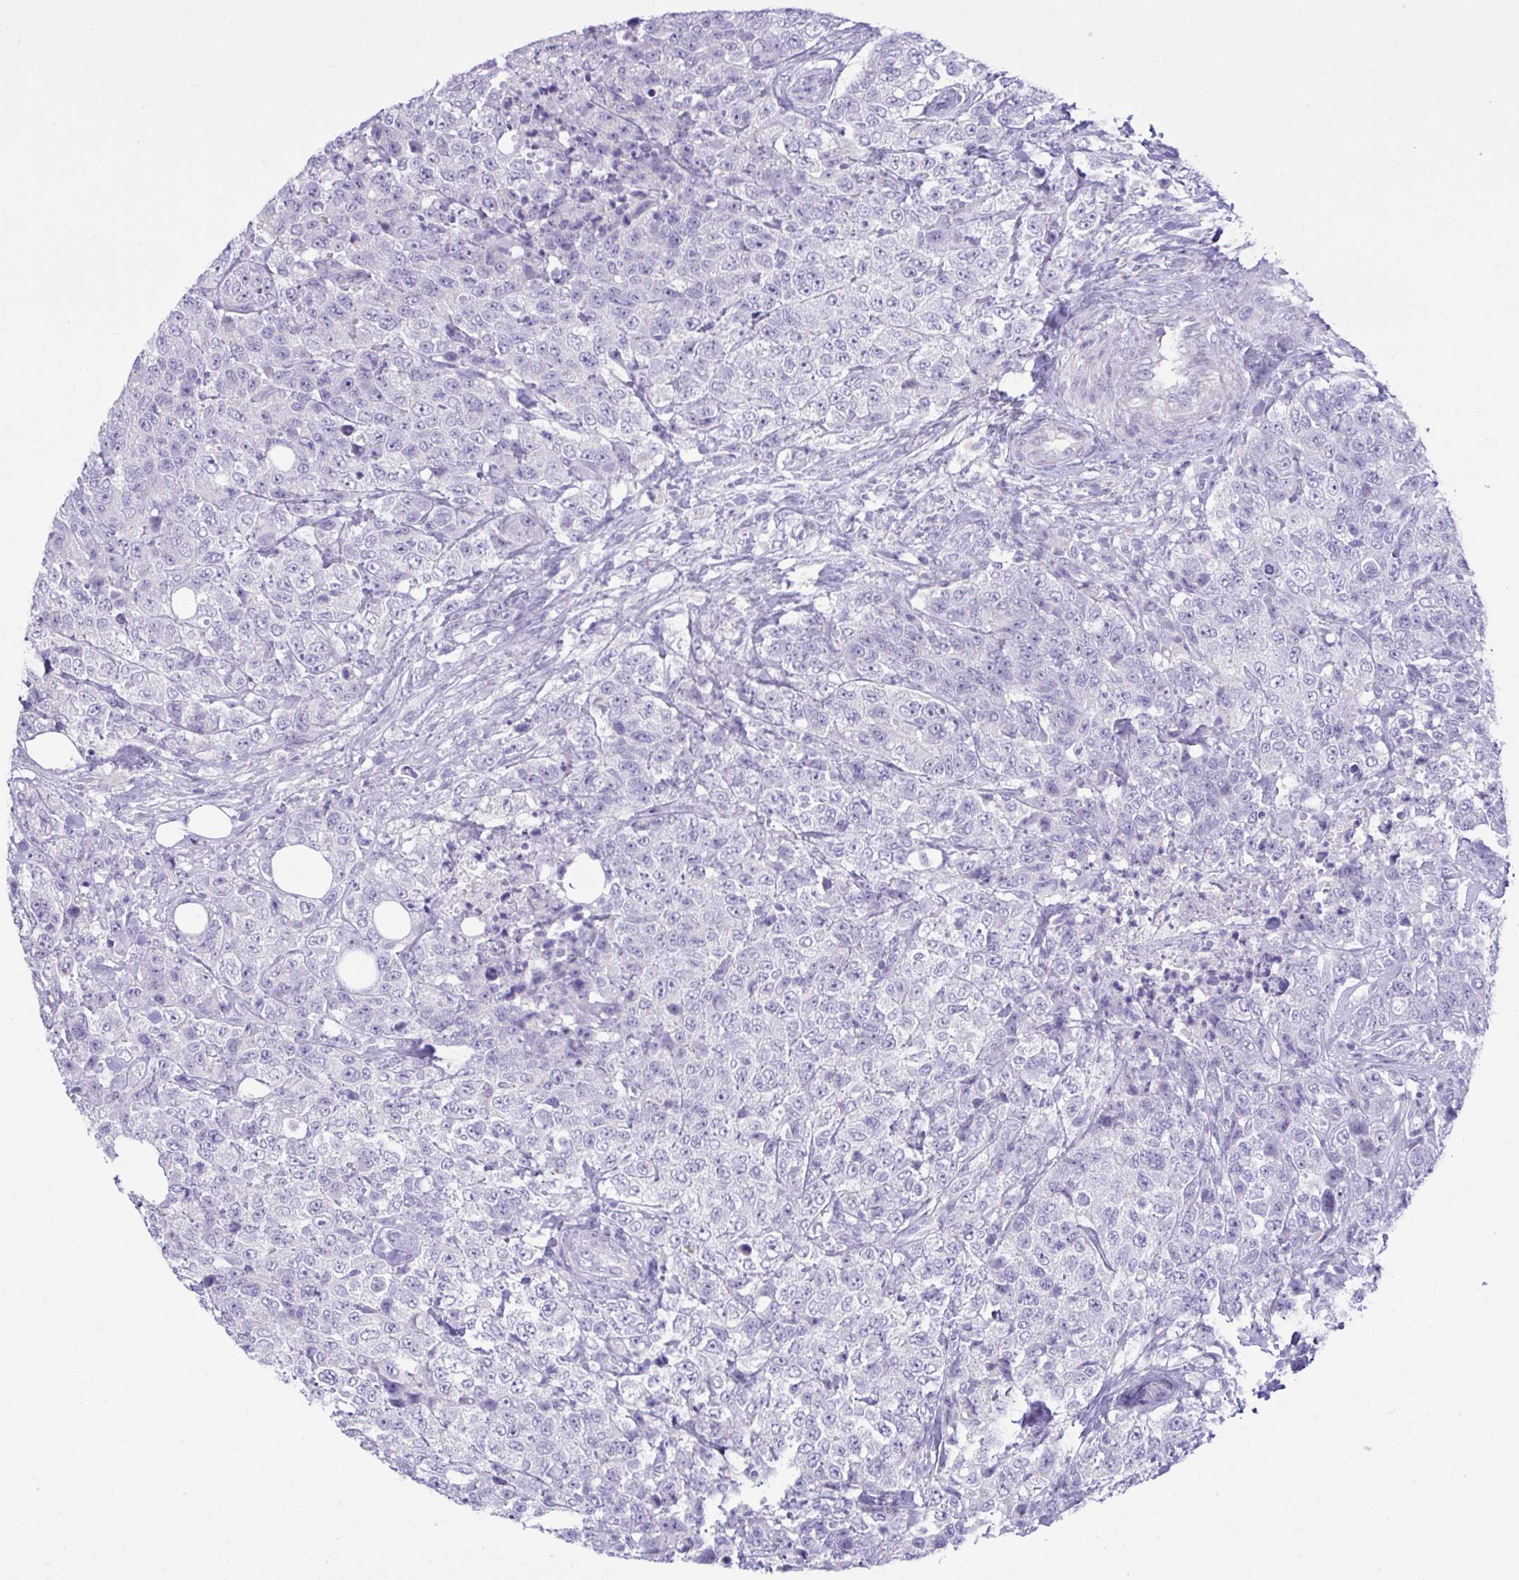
{"staining": {"intensity": "negative", "quantity": "none", "location": "none"}, "tissue": "urothelial cancer", "cell_type": "Tumor cells", "image_type": "cancer", "snomed": [{"axis": "morphology", "description": "Urothelial carcinoma, High grade"}, {"axis": "topography", "description": "Urinary bladder"}], "caption": "Immunohistochemistry photomicrograph of neoplastic tissue: urothelial carcinoma (high-grade) stained with DAB (3,3'-diaminobenzidine) demonstrates no significant protein staining in tumor cells.", "gene": "PLEKHH1", "patient": {"sex": "female", "age": 78}}